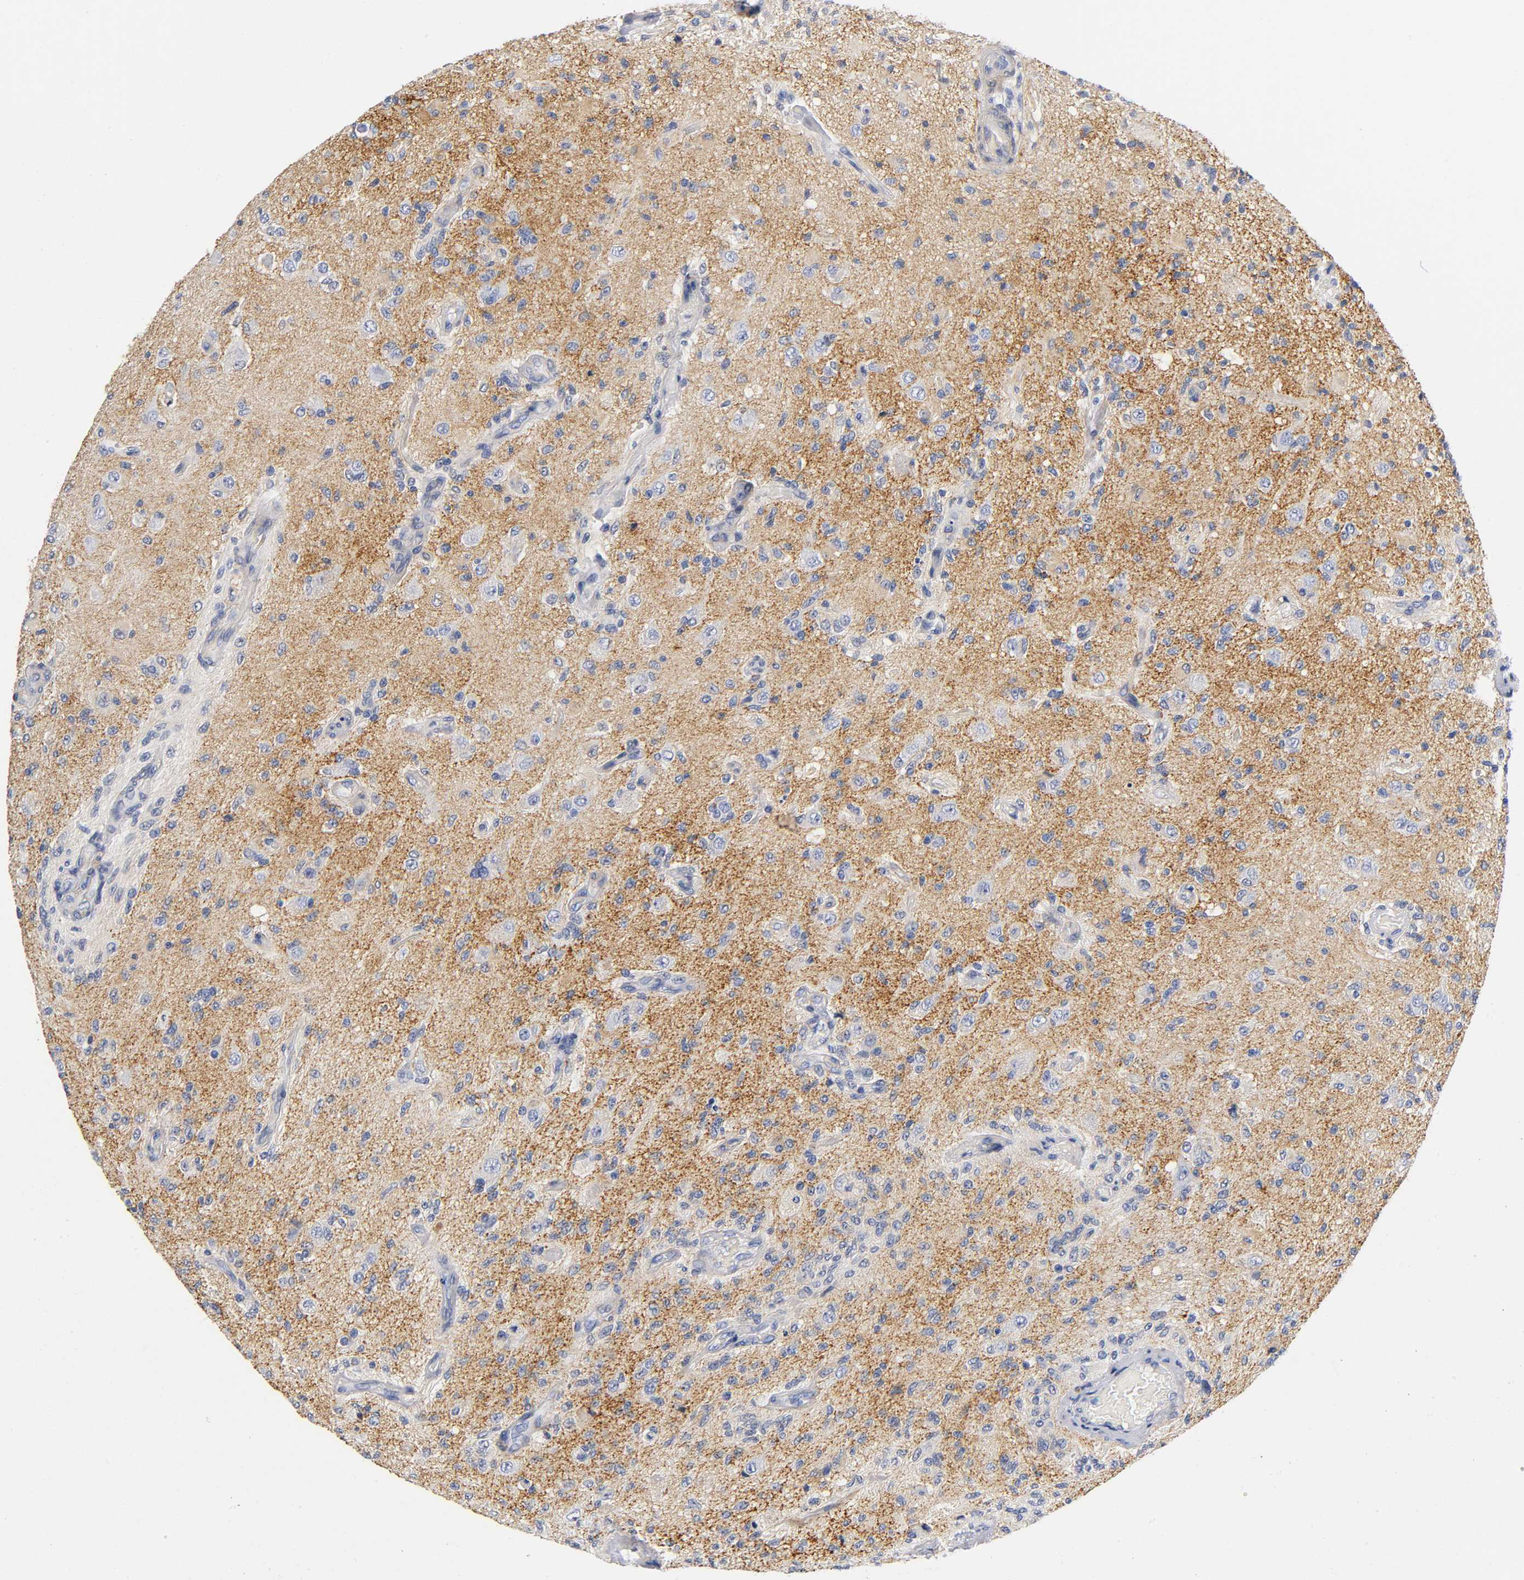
{"staining": {"intensity": "moderate", "quantity": ">75%", "location": "cytoplasmic/membranous"}, "tissue": "glioma", "cell_type": "Tumor cells", "image_type": "cancer", "snomed": [{"axis": "morphology", "description": "Normal tissue, NOS"}, {"axis": "morphology", "description": "Glioma, malignant, High grade"}, {"axis": "topography", "description": "Cerebral cortex"}], "caption": "Protein staining displays moderate cytoplasmic/membranous expression in approximately >75% of tumor cells in glioma.", "gene": "TNC", "patient": {"sex": "male", "age": 77}}